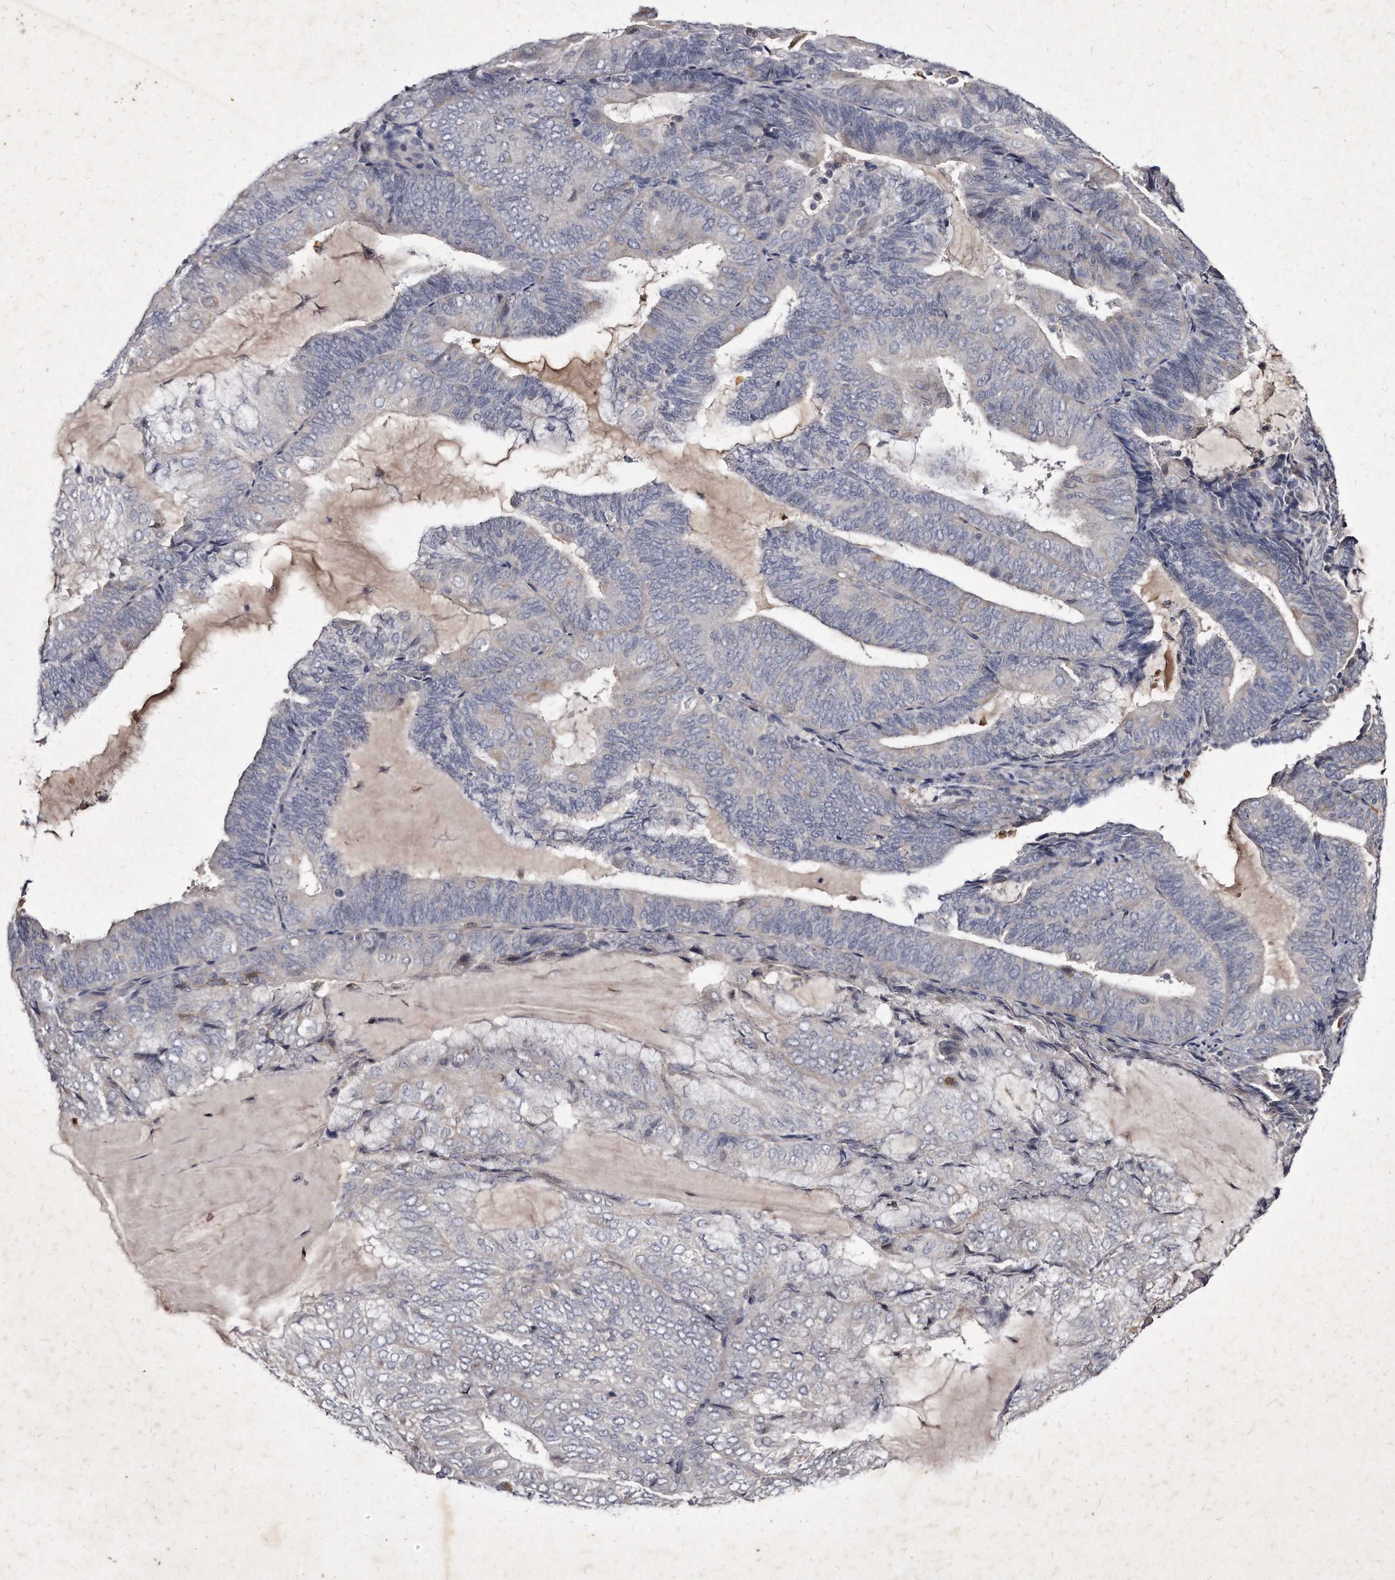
{"staining": {"intensity": "negative", "quantity": "none", "location": "none"}, "tissue": "endometrial cancer", "cell_type": "Tumor cells", "image_type": "cancer", "snomed": [{"axis": "morphology", "description": "Adenocarcinoma, NOS"}, {"axis": "topography", "description": "Endometrium"}], "caption": "Immunohistochemistry (IHC) image of neoplastic tissue: human adenocarcinoma (endometrial) stained with DAB (3,3'-diaminobenzidine) shows no significant protein positivity in tumor cells.", "gene": "KLHDC3", "patient": {"sex": "female", "age": 81}}